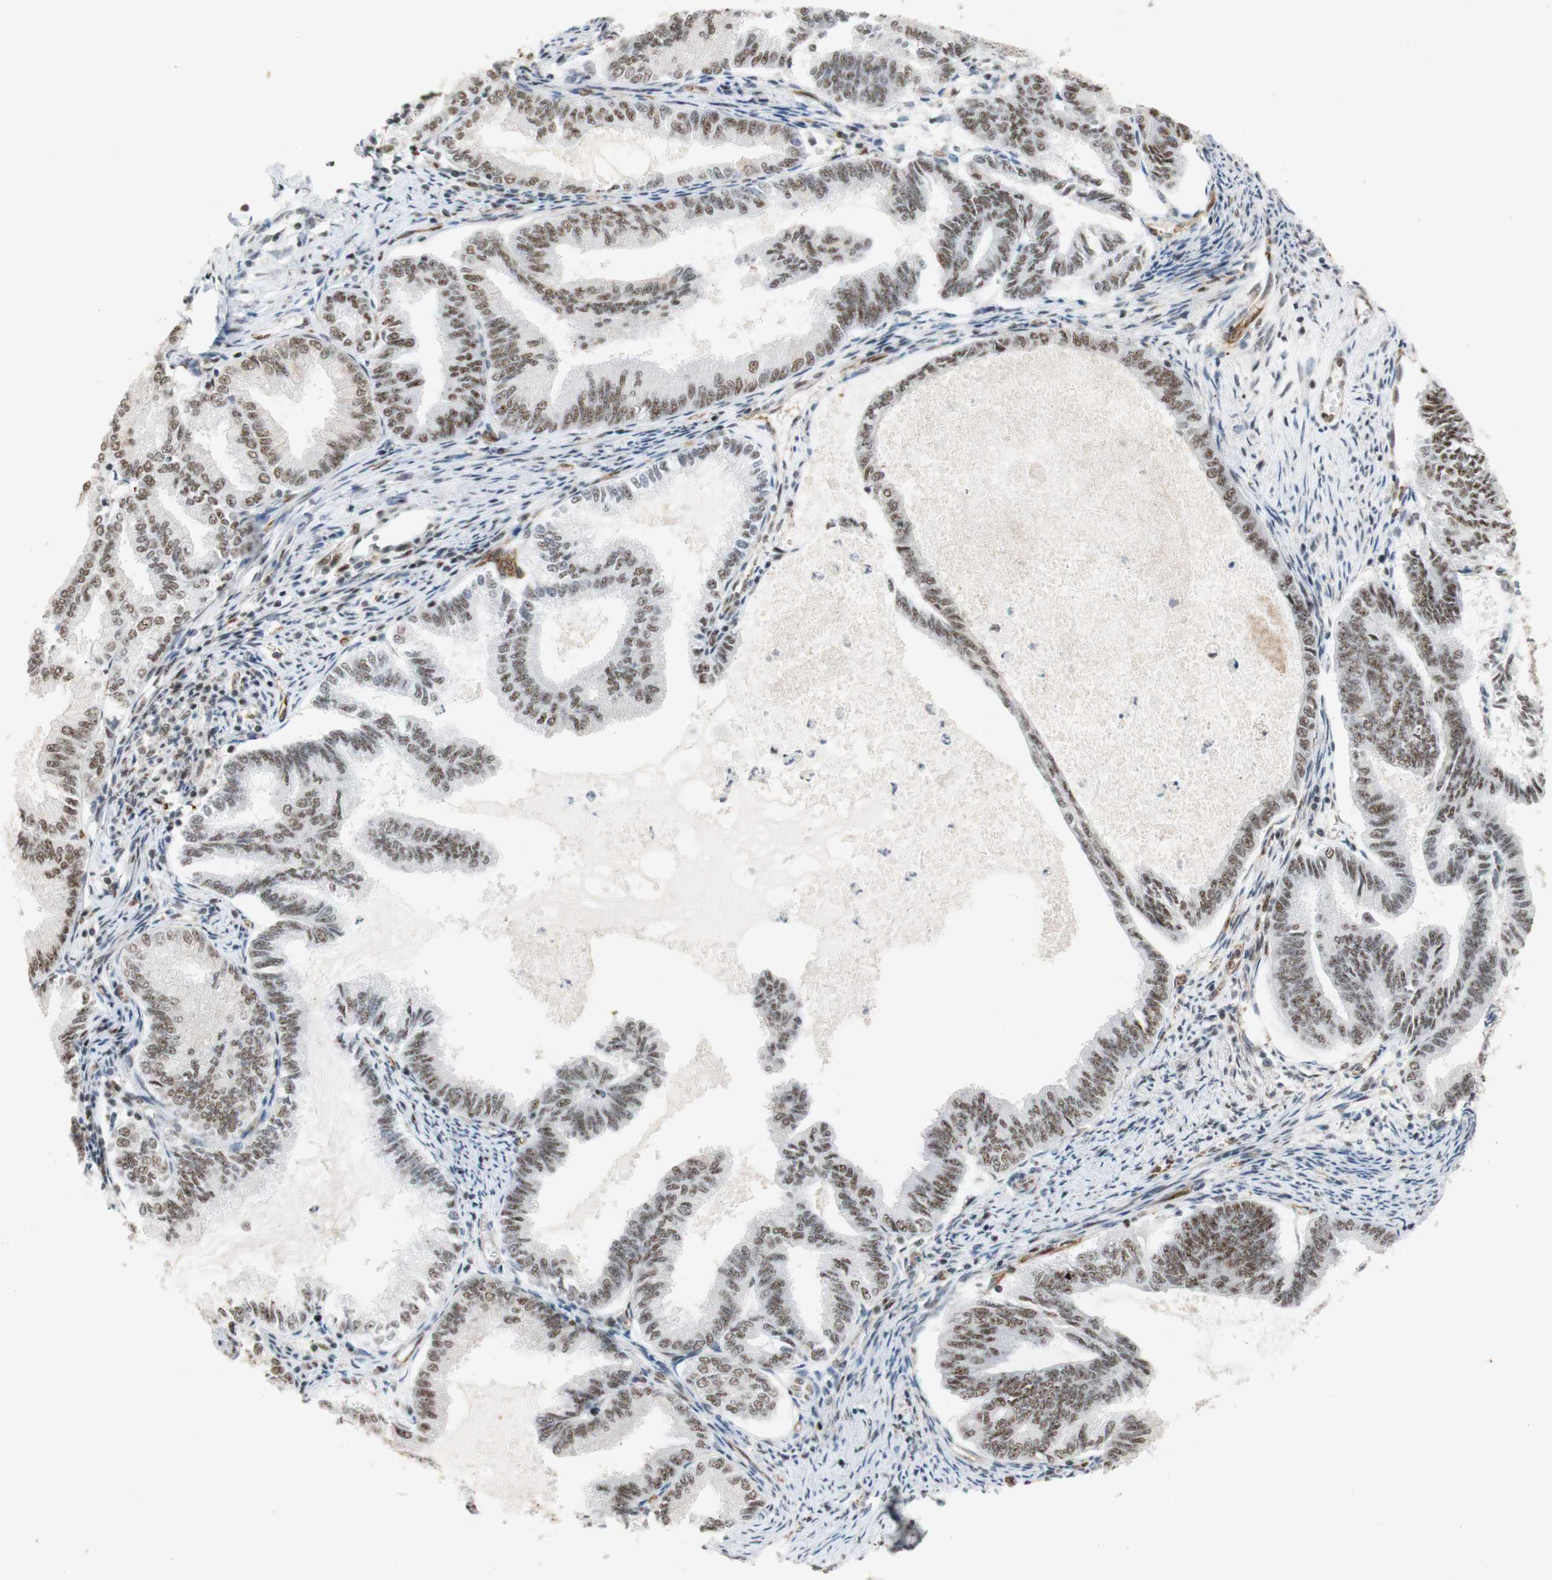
{"staining": {"intensity": "moderate", "quantity": ">75%", "location": "nuclear"}, "tissue": "endometrial cancer", "cell_type": "Tumor cells", "image_type": "cancer", "snomed": [{"axis": "morphology", "description": "Adenocarcinoma, NOS"}, {"axis": "topography", "description": "Endometrium"}], "caption": "Protein staining exhibits moderate nuclear expression in approximately >75% of tumor cells in endometrial cancer (adenocarcinoma).", "gene": "SAP18", "patient": {"sex": "female", "age": 86}}